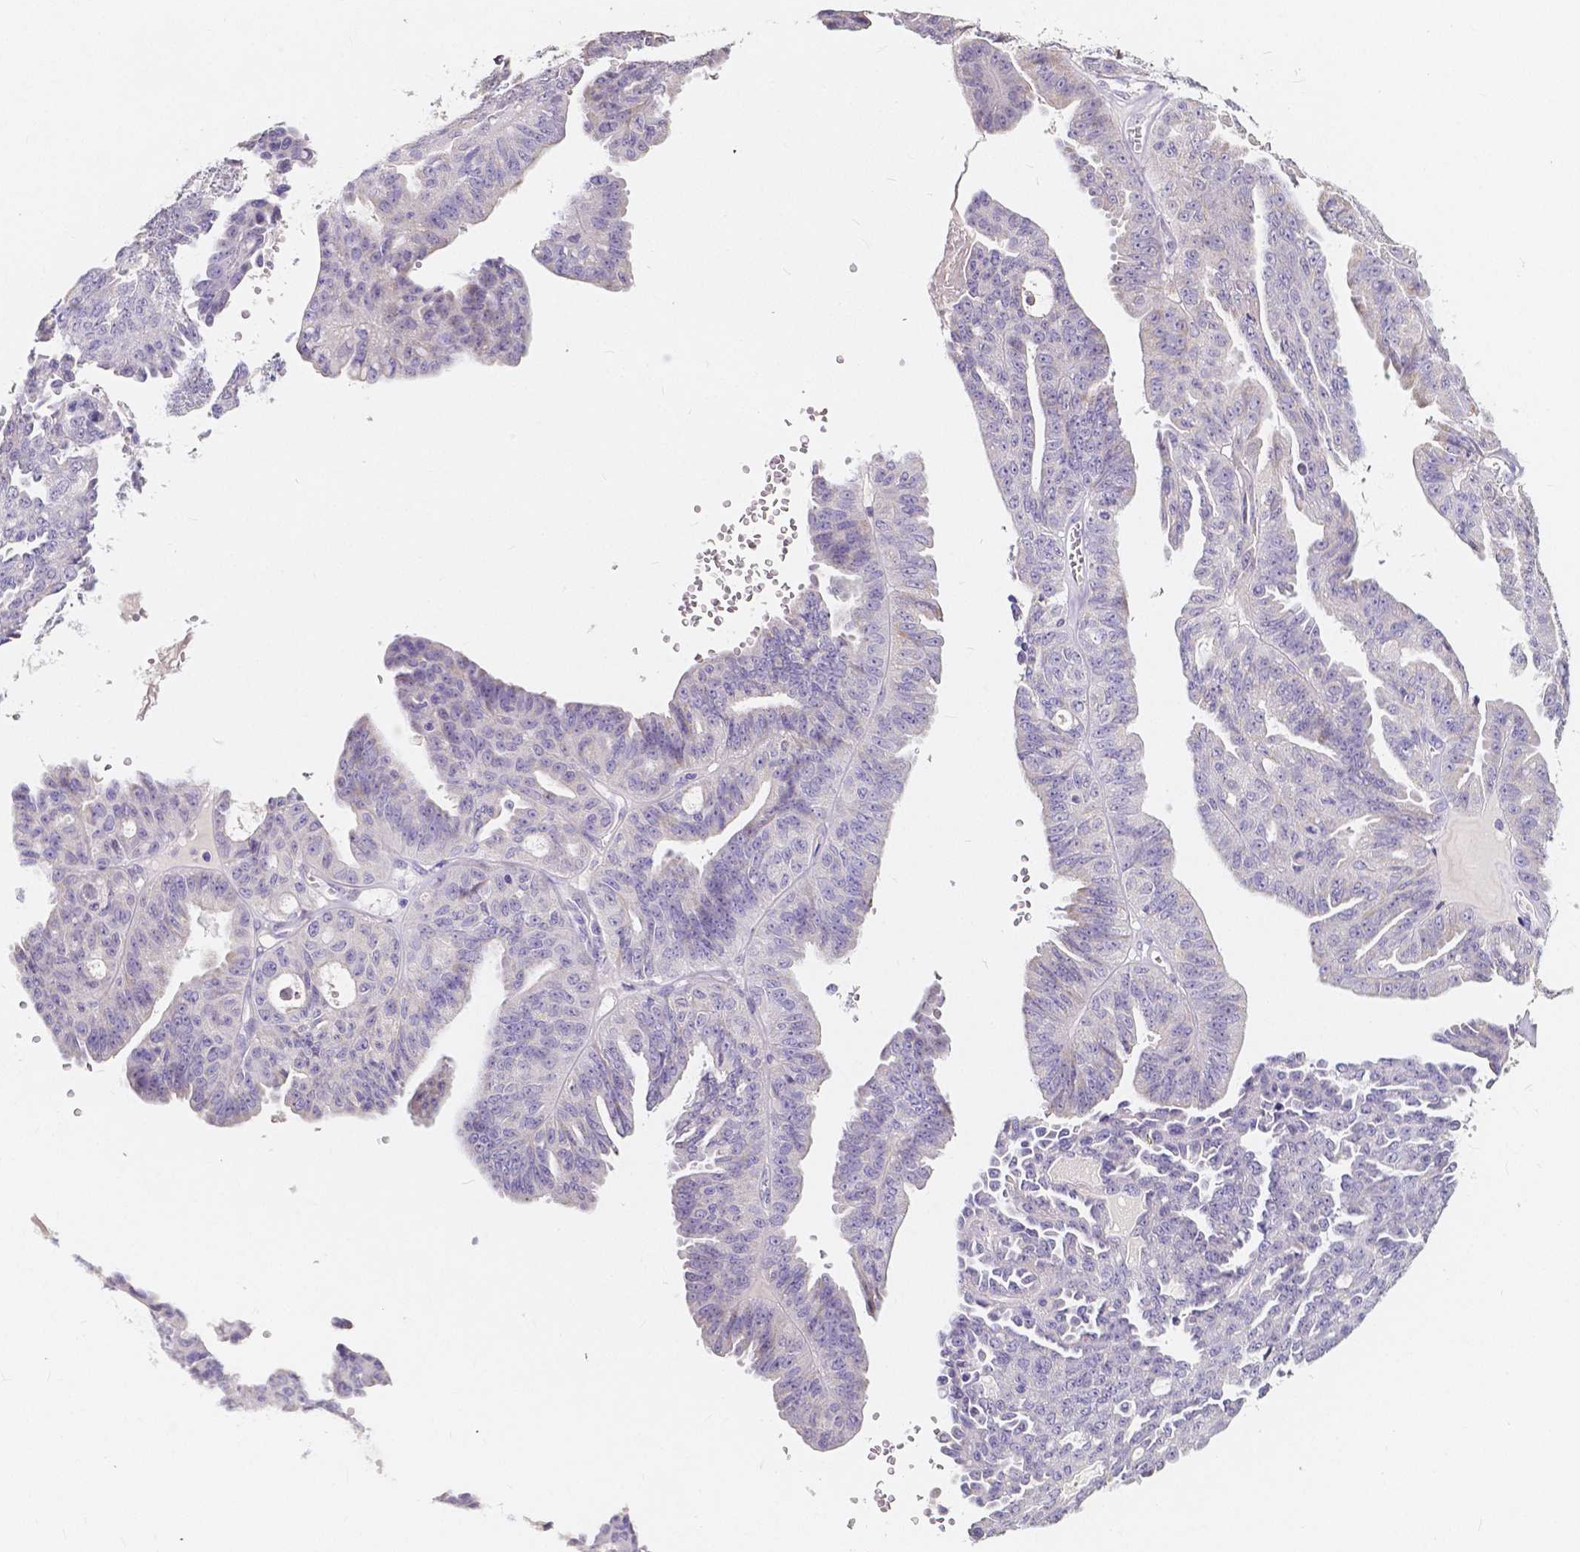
{"staining": {"intensity": "negative", "quantity": "none", "location": "none"}, "tissue": "ovarian cancer", "cell_type": "Tumor cells", "image_type": "cancer", "snomed": [{"axis": "morphology", "description": "Cystadenocarcinoma, serous, NOS"}, {"axis": "topography", "description": "Ovary"}], "caption": "Ovarian cancer was stained to show a protein in brown. There is no significant positivity in tumor cells.", "gene": "ACP5", "patient": {"sex": "female", "age": 71}}